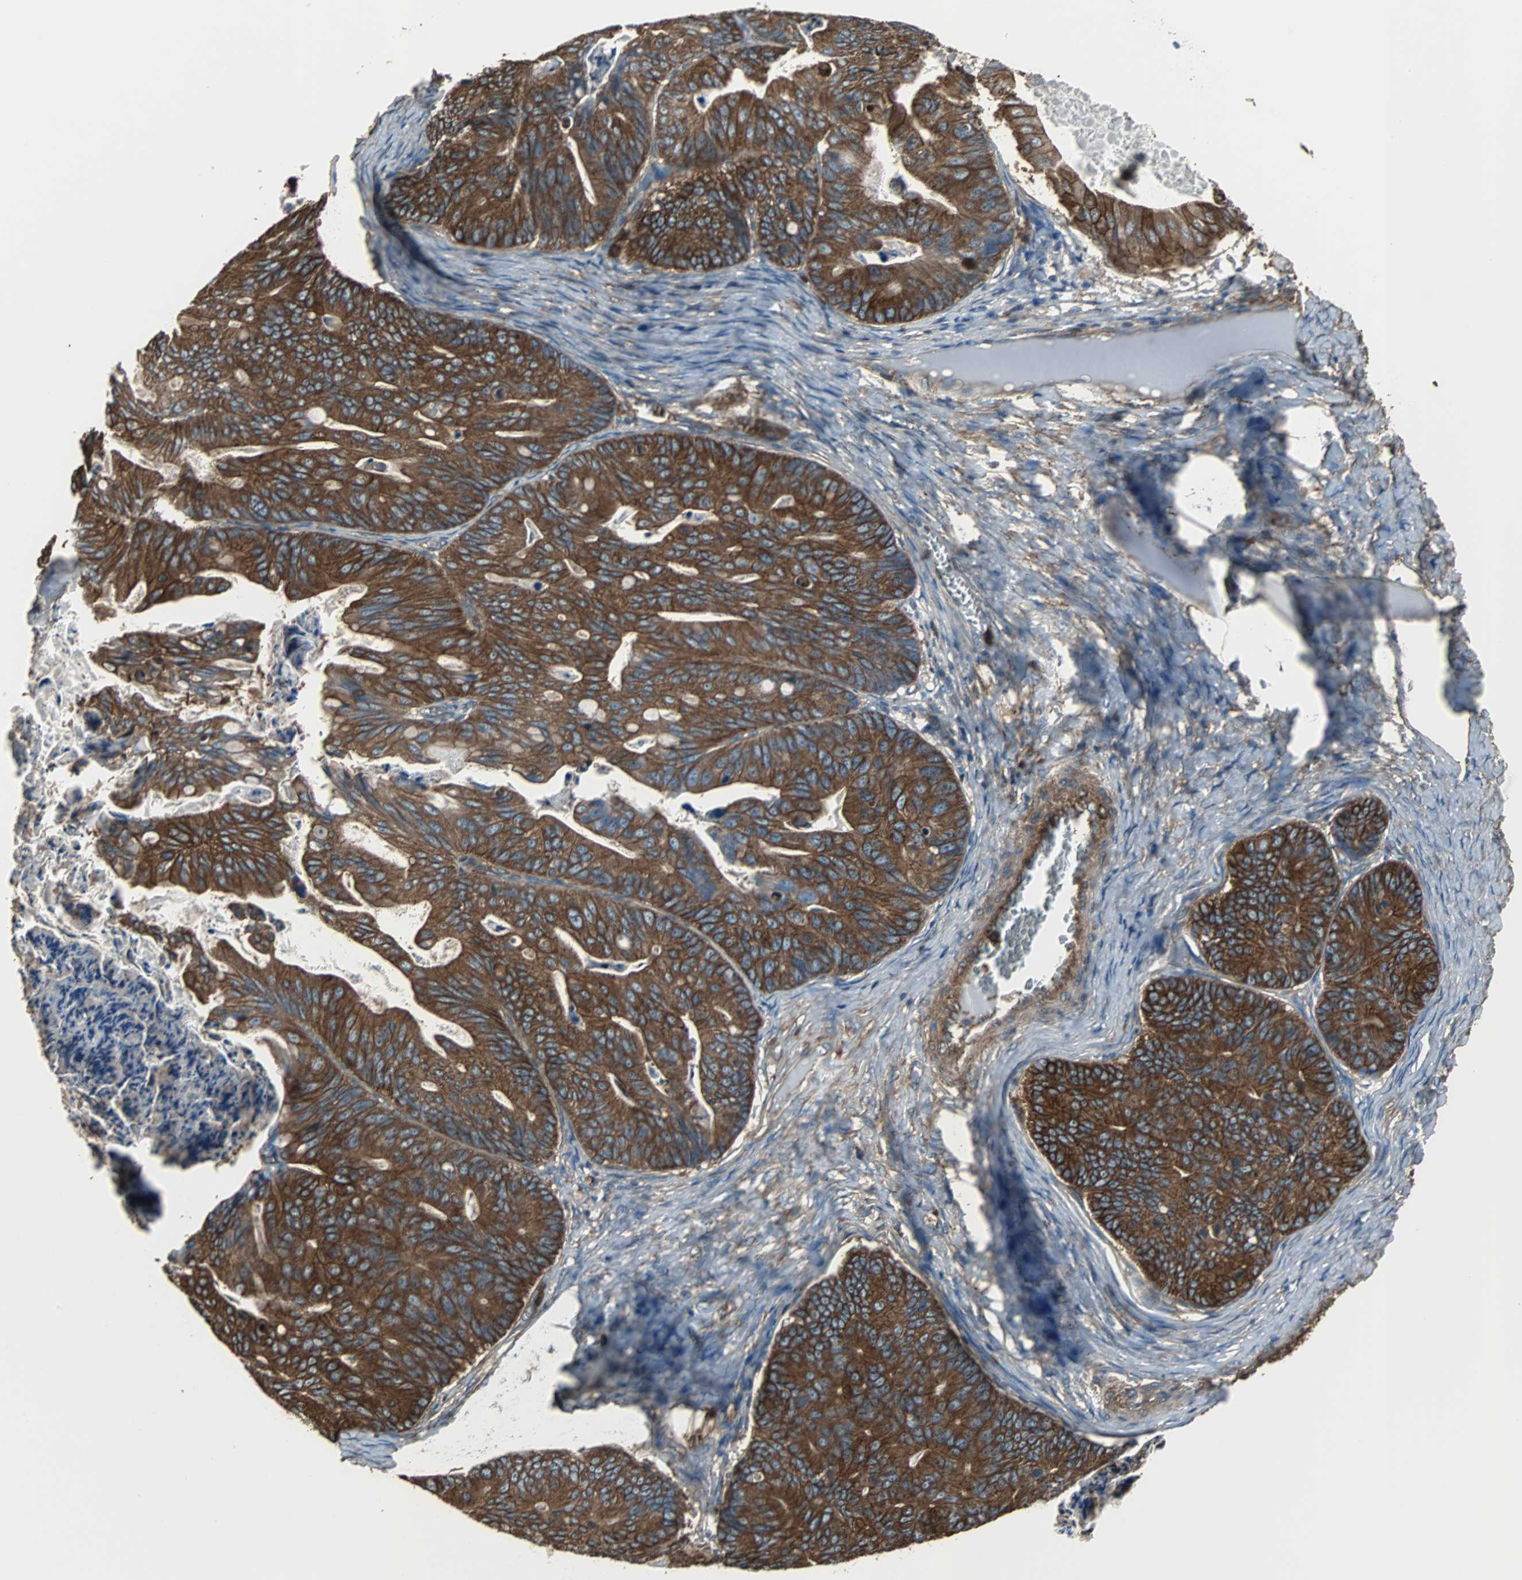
{"staining": {"intensity": "strong", "quantity": ">75%", "location": "cytoplasmic/membranous"}, "tissue": "ovarian cancer", "cell_type": "Tumor cells", "image_type": "cancer", "snomed": [{"axis": "morphology", "description": "Cystadenocarcinoma, mucinous, NOS"}, {"axis": "topography", "description": "Ovary"}], "caption": "Strong cytoplasmic/membranous protein expression is appreciated in about >75% of tumor cells in ovarian mucinous cystadenocarcinoma.", "gene": "ACTN1", "patient": {"sex": "female", "age": 36}}